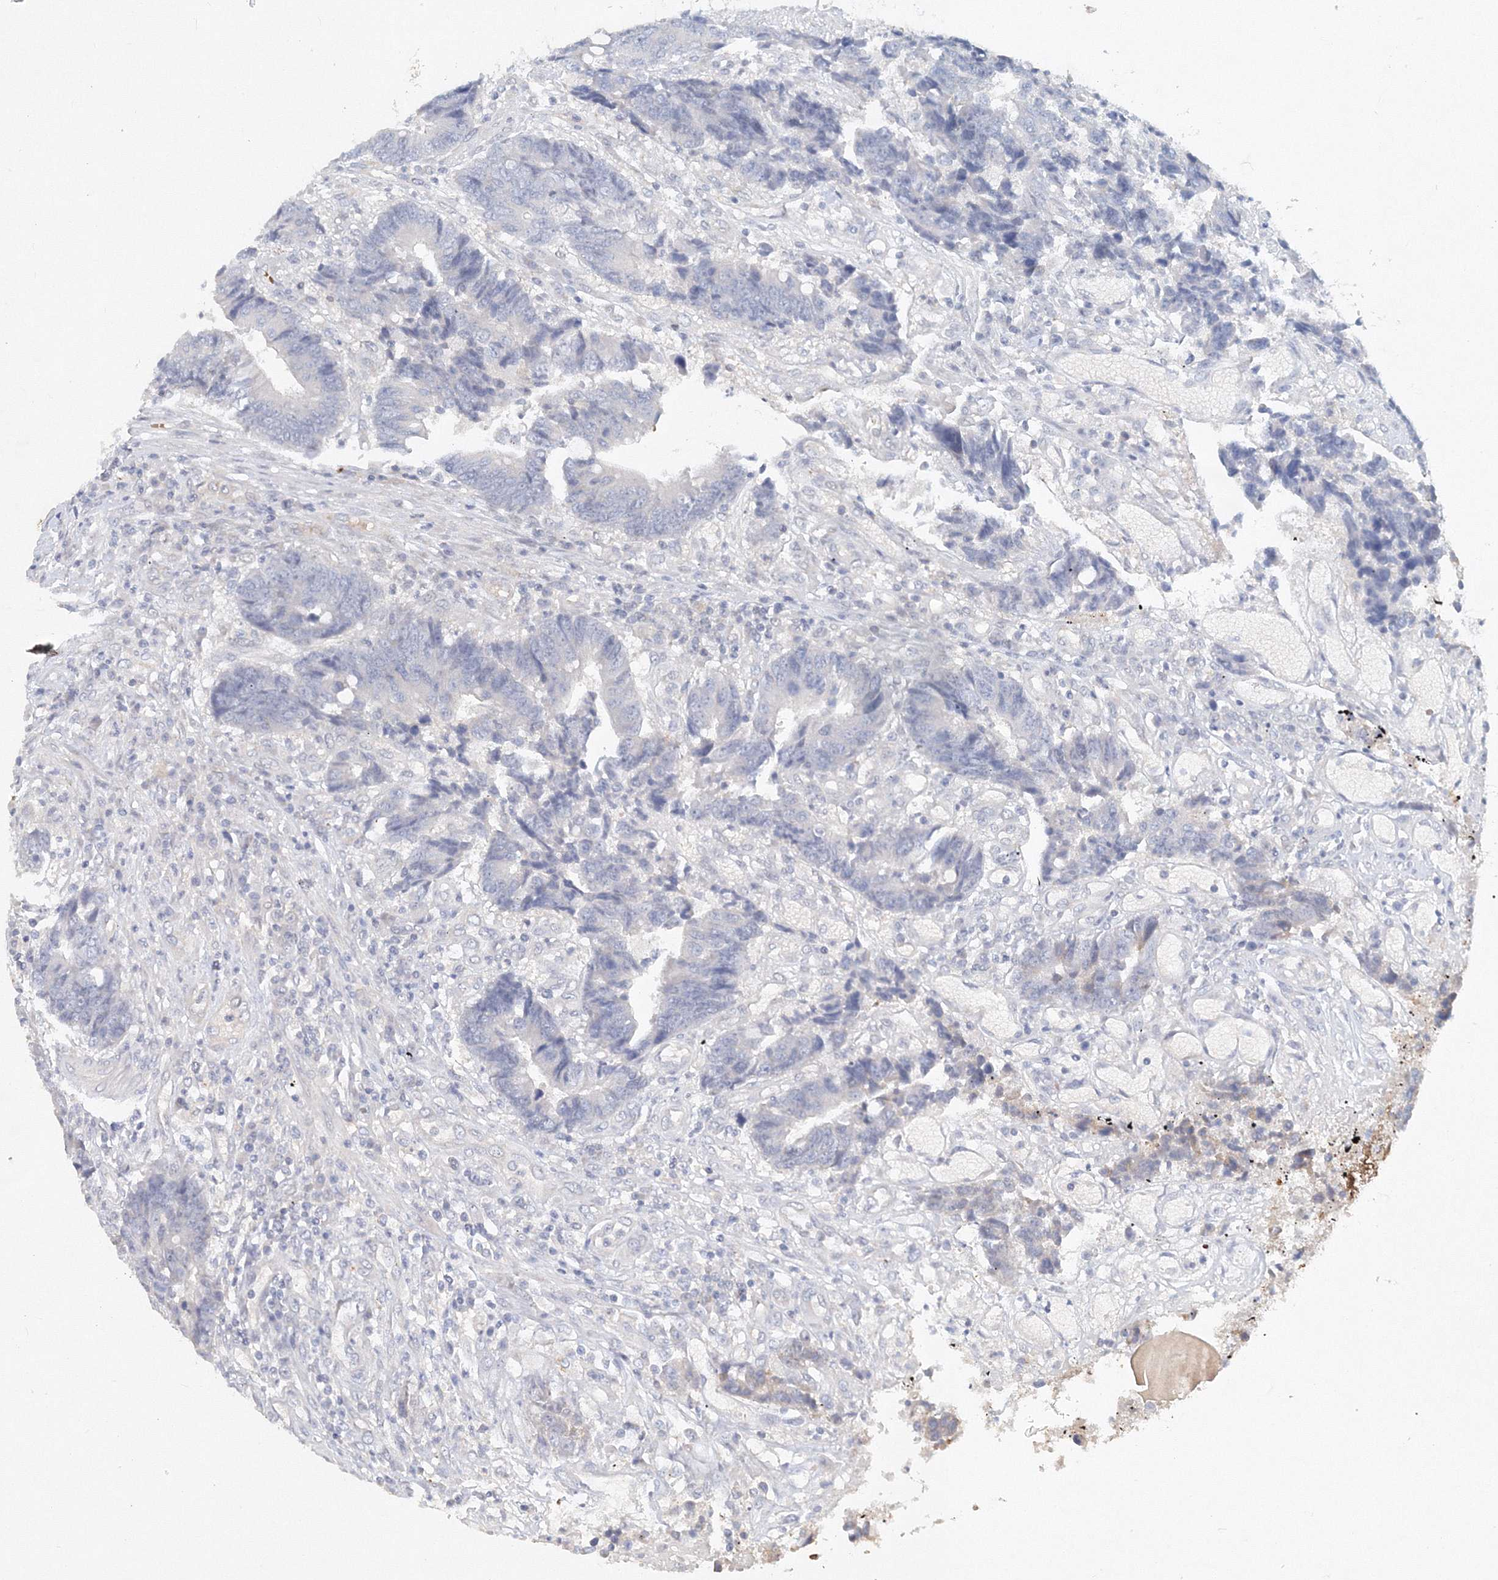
{"staining": {"intensity": "negative", "quantity": "none", "location": "none"}, "tissue": "colorectal cancer", "cell_type": "Tumor cells", "image_type": "cancer", "snomed": [{"axis": "morphology", "description": "Adenocarcinoma, NOS"}, {"axis": "topography", "description": "Rectum"}], "caption": "There is no significant positivity in tumor cells of adenocarcinoma (colorectal). The staining was performed using DAB (3,3'-diaminobenzidine) to visualize the protein expression in brown, while the nuclei were stained in blue with hematoxylin (Magnification: 20x).", "gene": "SH3BP5", "patient": {"sex": "male", "age": 84}}